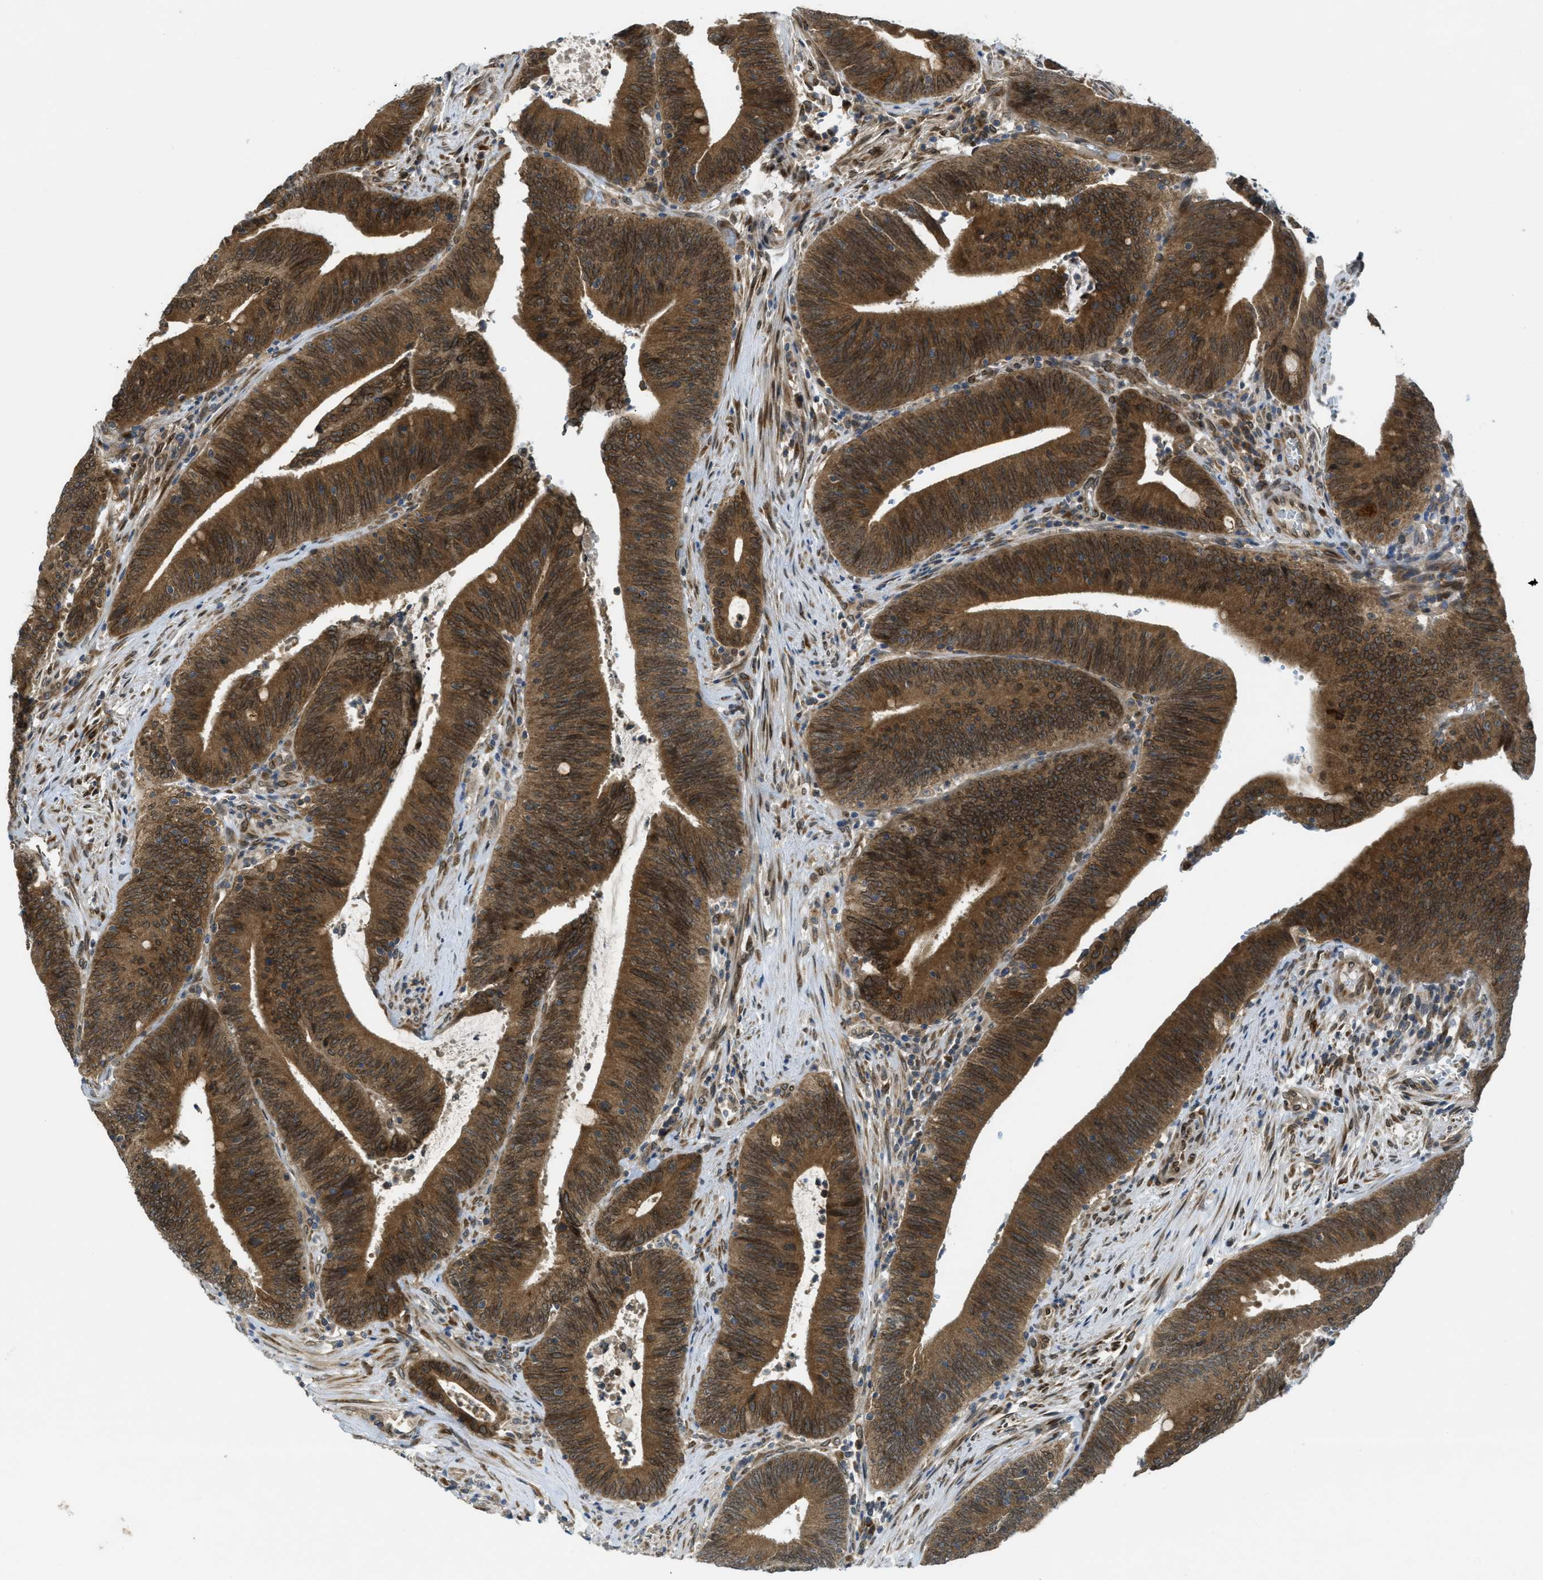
{"staining": {"intensity": "strong", "quantity": ">75%", "location": "cytoplasmic/membranous,nuclear"}, "tissue": "colorectal cancer", "cell_type": "Tumor cells", "image_type": "cancer", "snomed": [{"axis": "morphology", "description": "Normal tissue, NOS"}, {"axis": "morphology", "description": "Adenocarcinoma, NOS"}, {"axis": "topography", "description": "Rectum"}], "caption": "Colorectal adenocarcinoma stained with immunohistochemistry (IHC) displays strong cytoplasmic/membranous and nuclear expression in about >75% of tumor cells.", "gene": "EIF2AK3", "patient": {"sex": "female", "age": 66}}